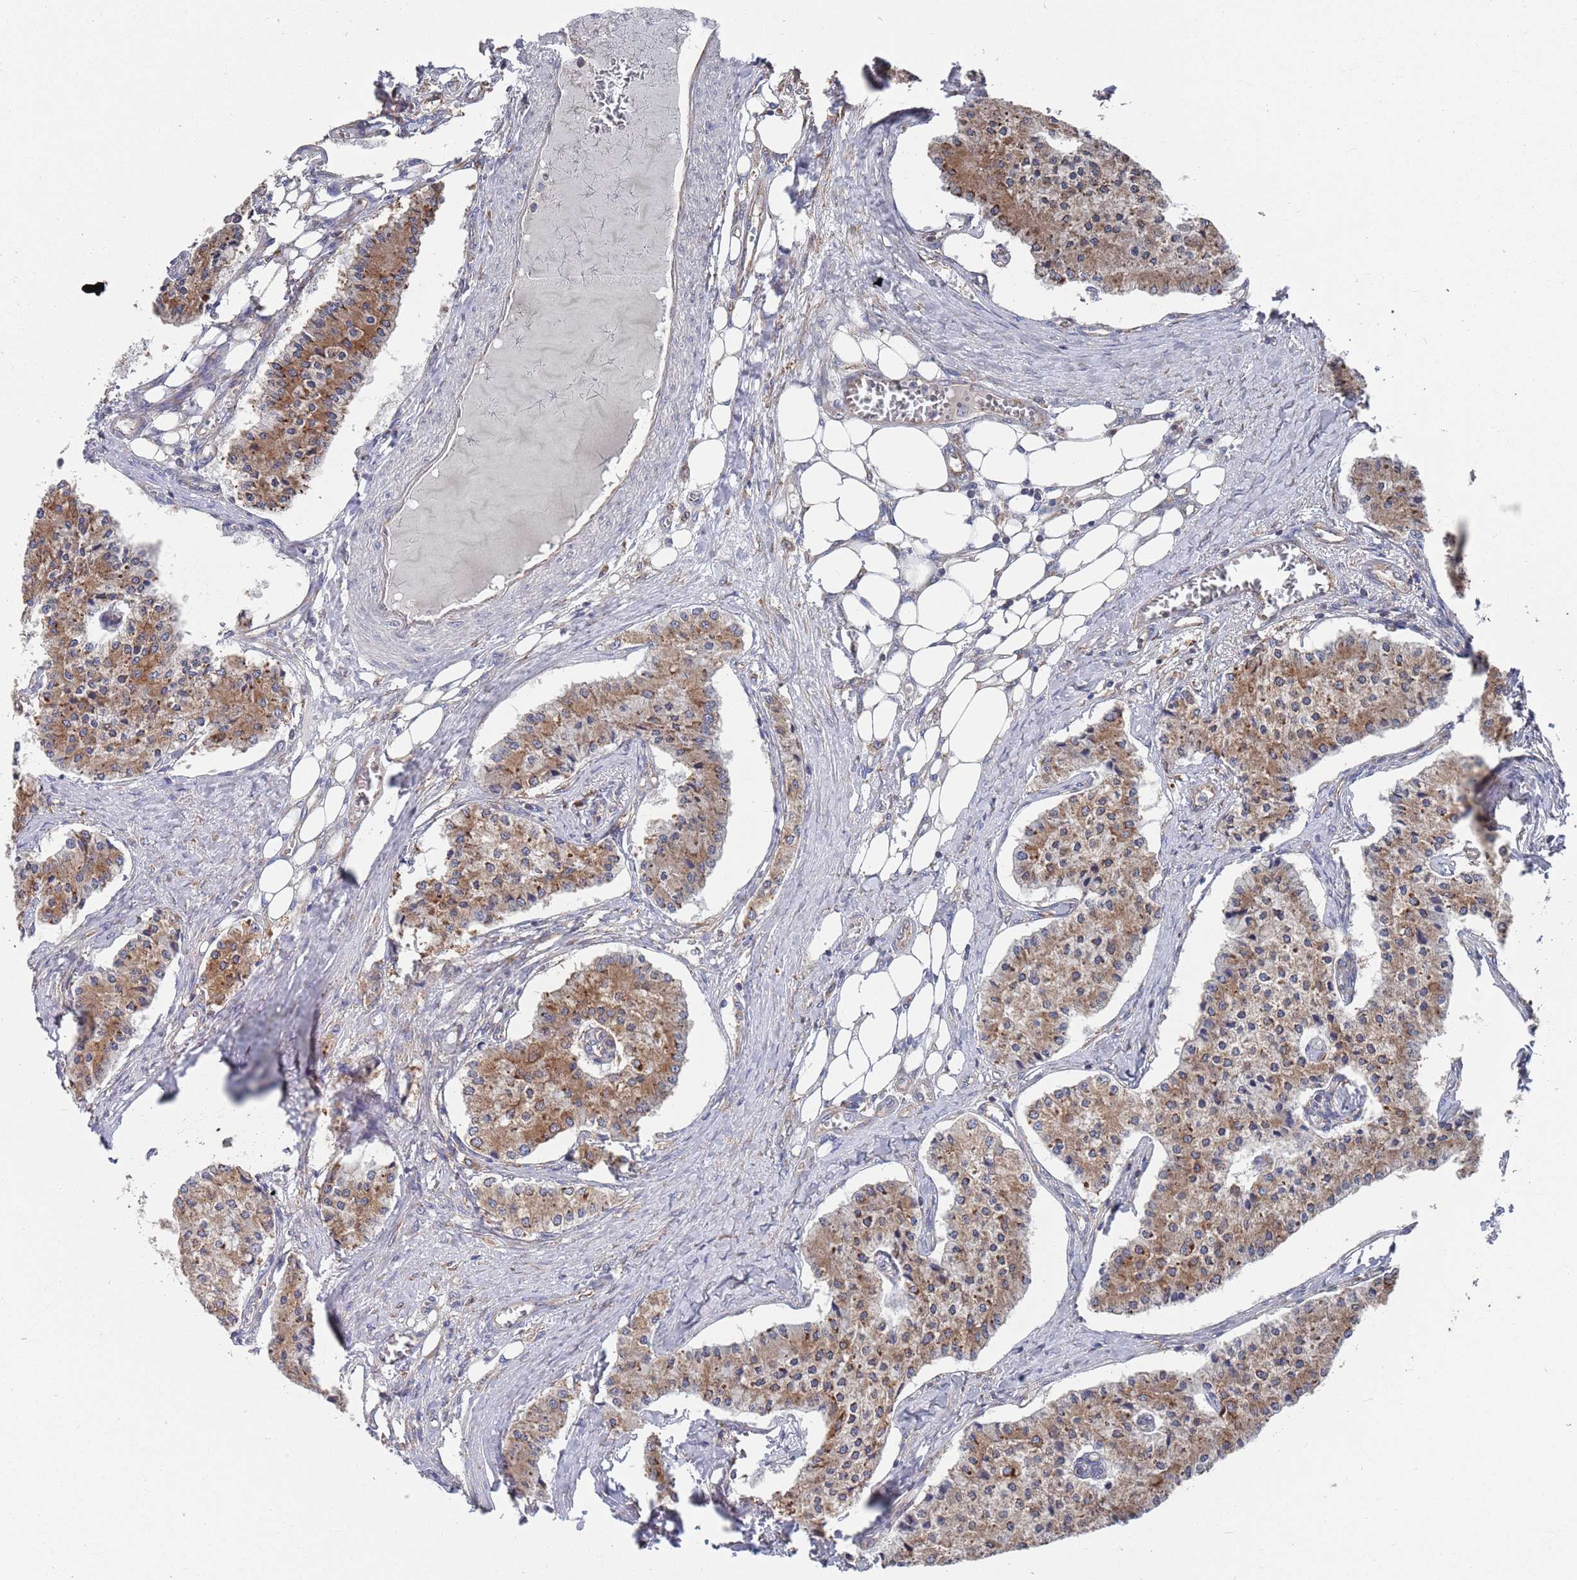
{"staining": {"intensity": "moderate", "quantity": ">75%", "location": "cytoplasmic/membranous"}, "tissue": "carcinoid", "cell_type": "Tumor cells", "image_type": "cancer", "snomed": [{"axis": "morphology", "description": "Carcinoid, malignant, NOS"}, {"axis": "topography", "description": "Colon"}], "caption": "Carcinoid tissue demonstrates moderate cytoplasmic/membranous positivity in about >75% of tumor cells", "gene": "GID8", "patient": {"sex": "female", "age": 52}}